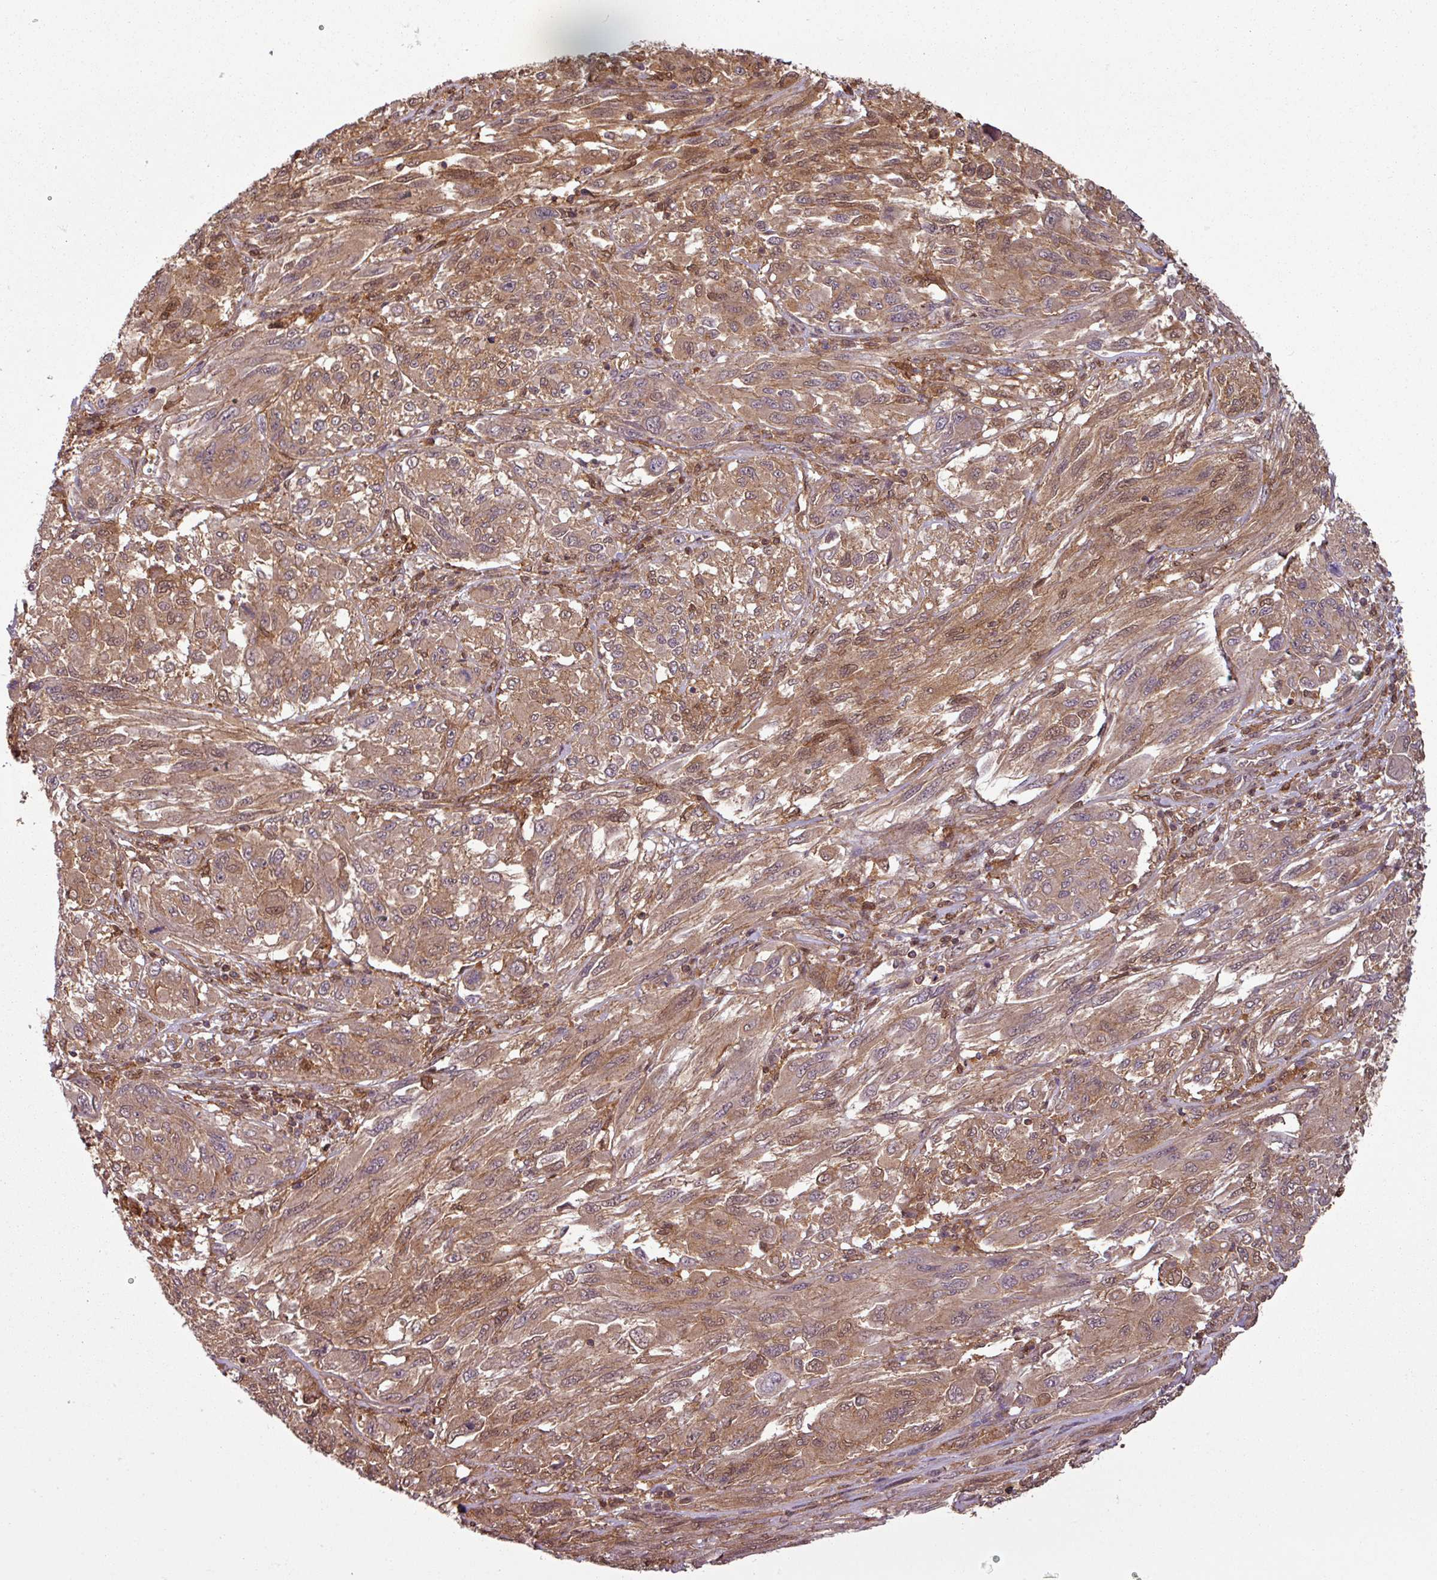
{"staining": {"intensity": "moderate", "quantity": ">75%", "location": "cytoplasmic/membranous"}, "tissue": "melanoma", "cell_type": "Tumor cells", "image_type": "cancer", "snomed": [{"axis": "morphology", "description": "Malignant melanoma, NOS"}, {"axis": "topography", "description": "Skin"}], "caption": "IHC (DAB) staining of human melanoma reveals moderate cytoplasmic/membranous protein positivity in about >75% of tumor cells.", "gene": "SH3BGRL", "patient": {"sex": "female", "age": 91}}